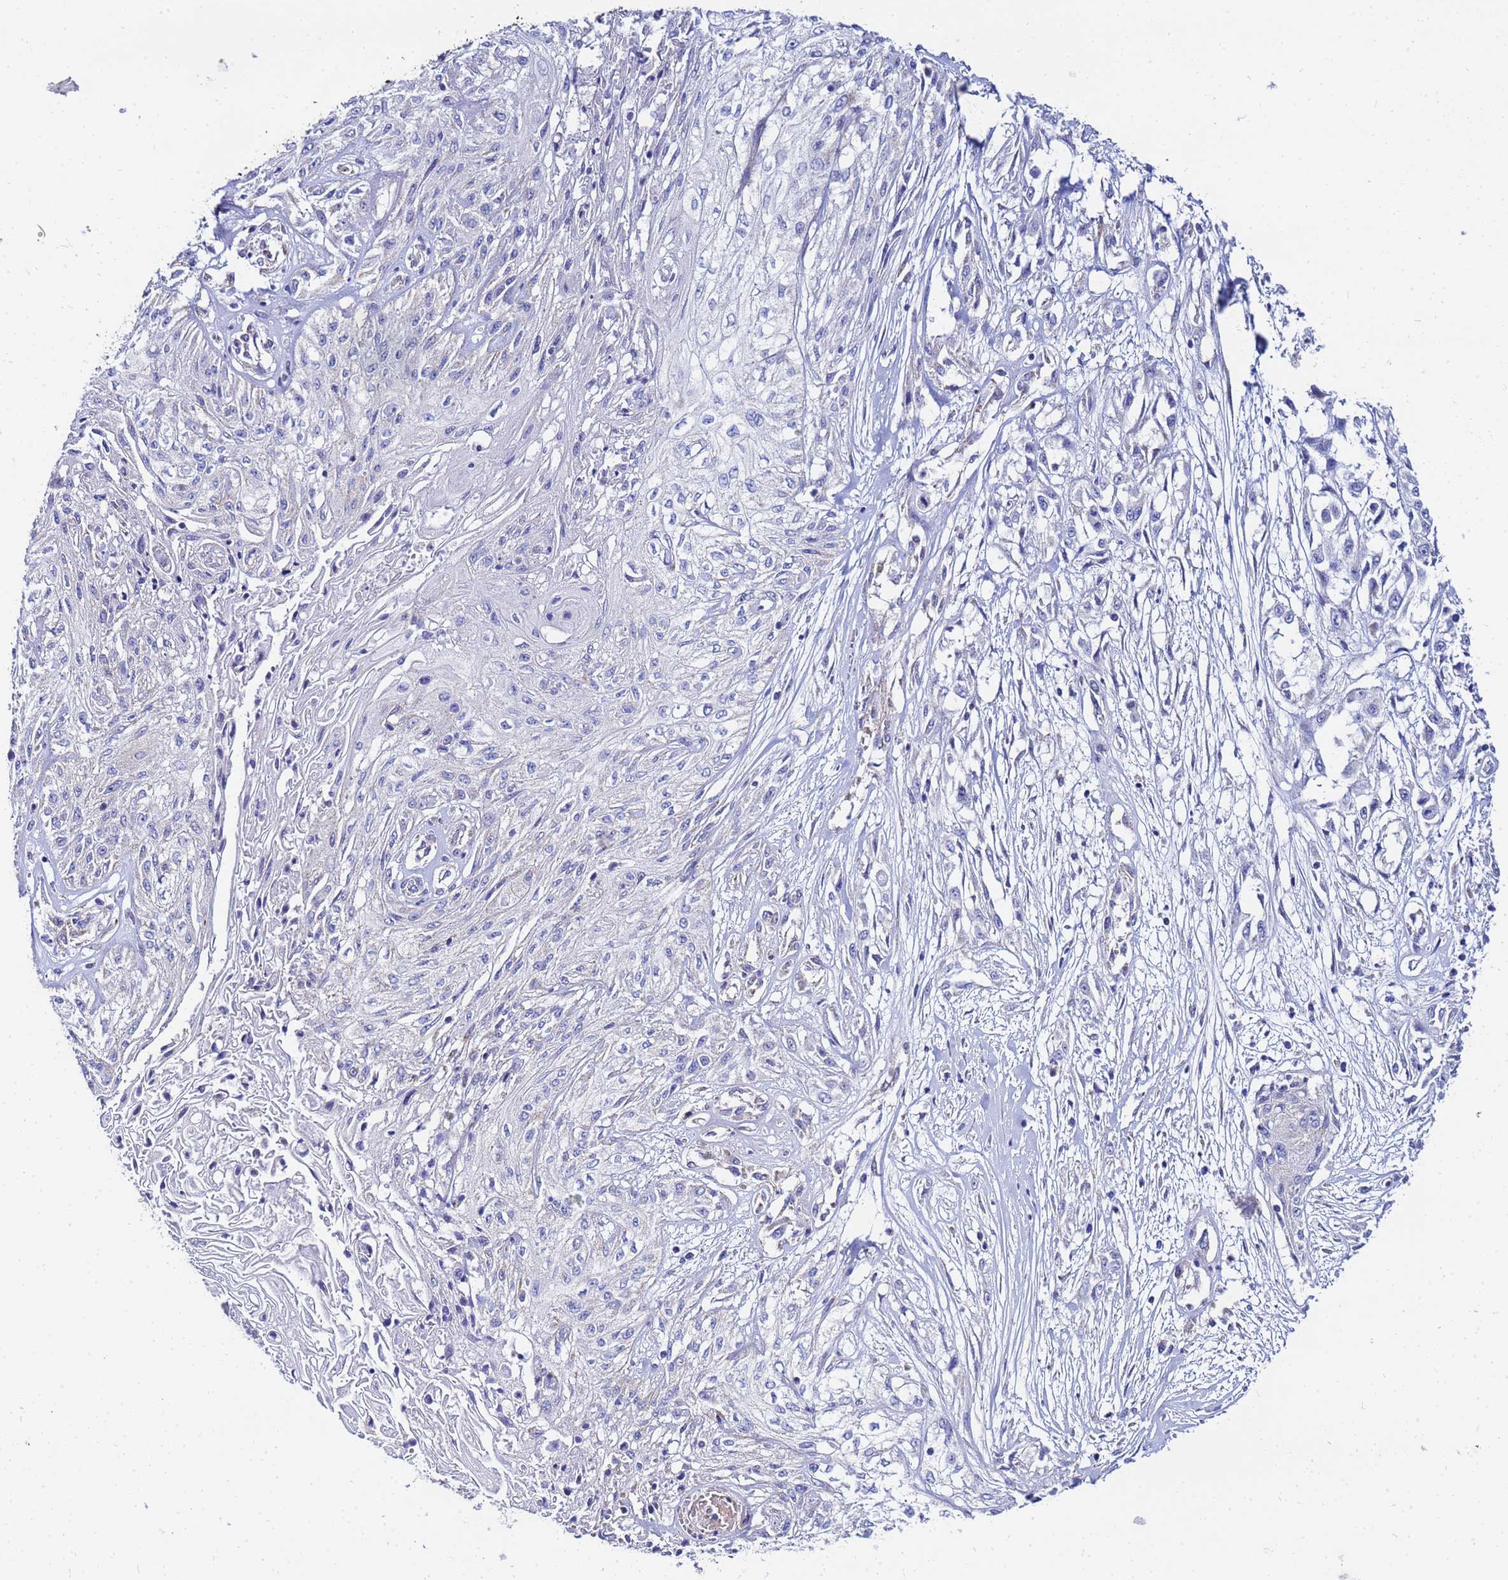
{"staining": {"intensity": "negative", "quantity": "none", "location": "none"}, "tissue": "skin cancer", "cell_type": "Tumor cells", "image_type": "cancer", "snomed": [{"axis": "morphology", "description": "Squamous cell carcinoma, NOS"}, {"axis": "morphology", "description": "Squamous cell carcinoma, metastatic, NOS"}, {"axis": "topography", "description": "Skin"}, {"axis": "topography", "description": "Lymph node"}], "caption": "IHC micrograph of neoplastic tissue: human skin squamous cell carcinoma stained with DAB displays no significant protein expression in tumor cells.", "gene": "FAHD2A", "patient": {"sex": "male", "age": 75}}